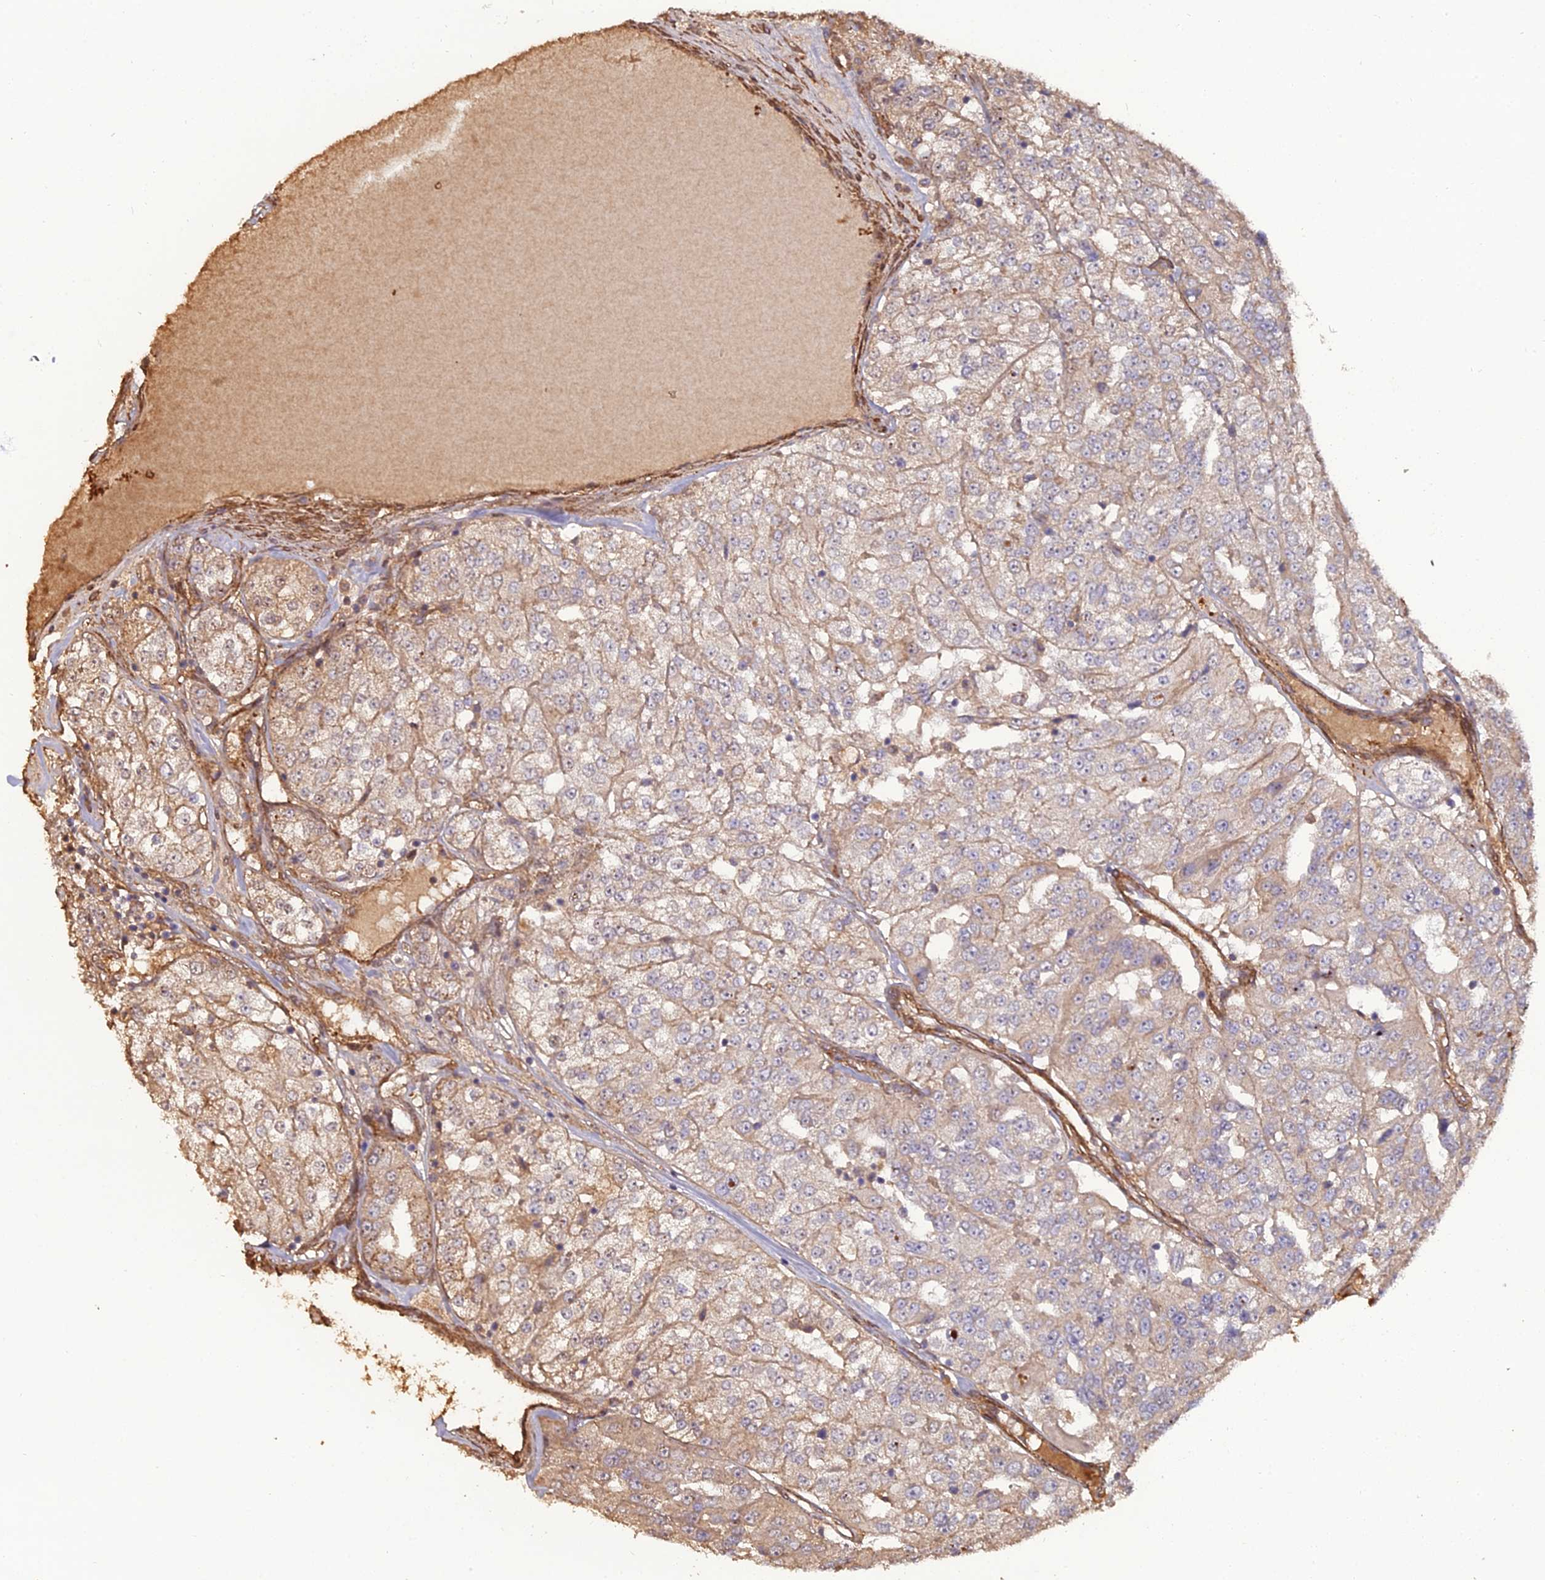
{"staining": {"intensity": "weak", "quantity": "25%-75%", "location": "cytoplasmic/membranous"}, "tissue": "renal cancer", "cell_type": "Tumor cells", "image_type": "cancer", "snomed": [{"axis": "morphology", "description": "Adenocarcinoma, NOS"}, {"axis": "topography", "description": "Kidney"}], "caption": "There is low levels of weak cytoplasmic/membranous staining in tumor cells of renal cancer (adenocarcinoma), as demonstrated by immunohistochemical staining (brown color).", "gene": "ATP6V0A2", "patient": {"sex": "female", "age": 63}}